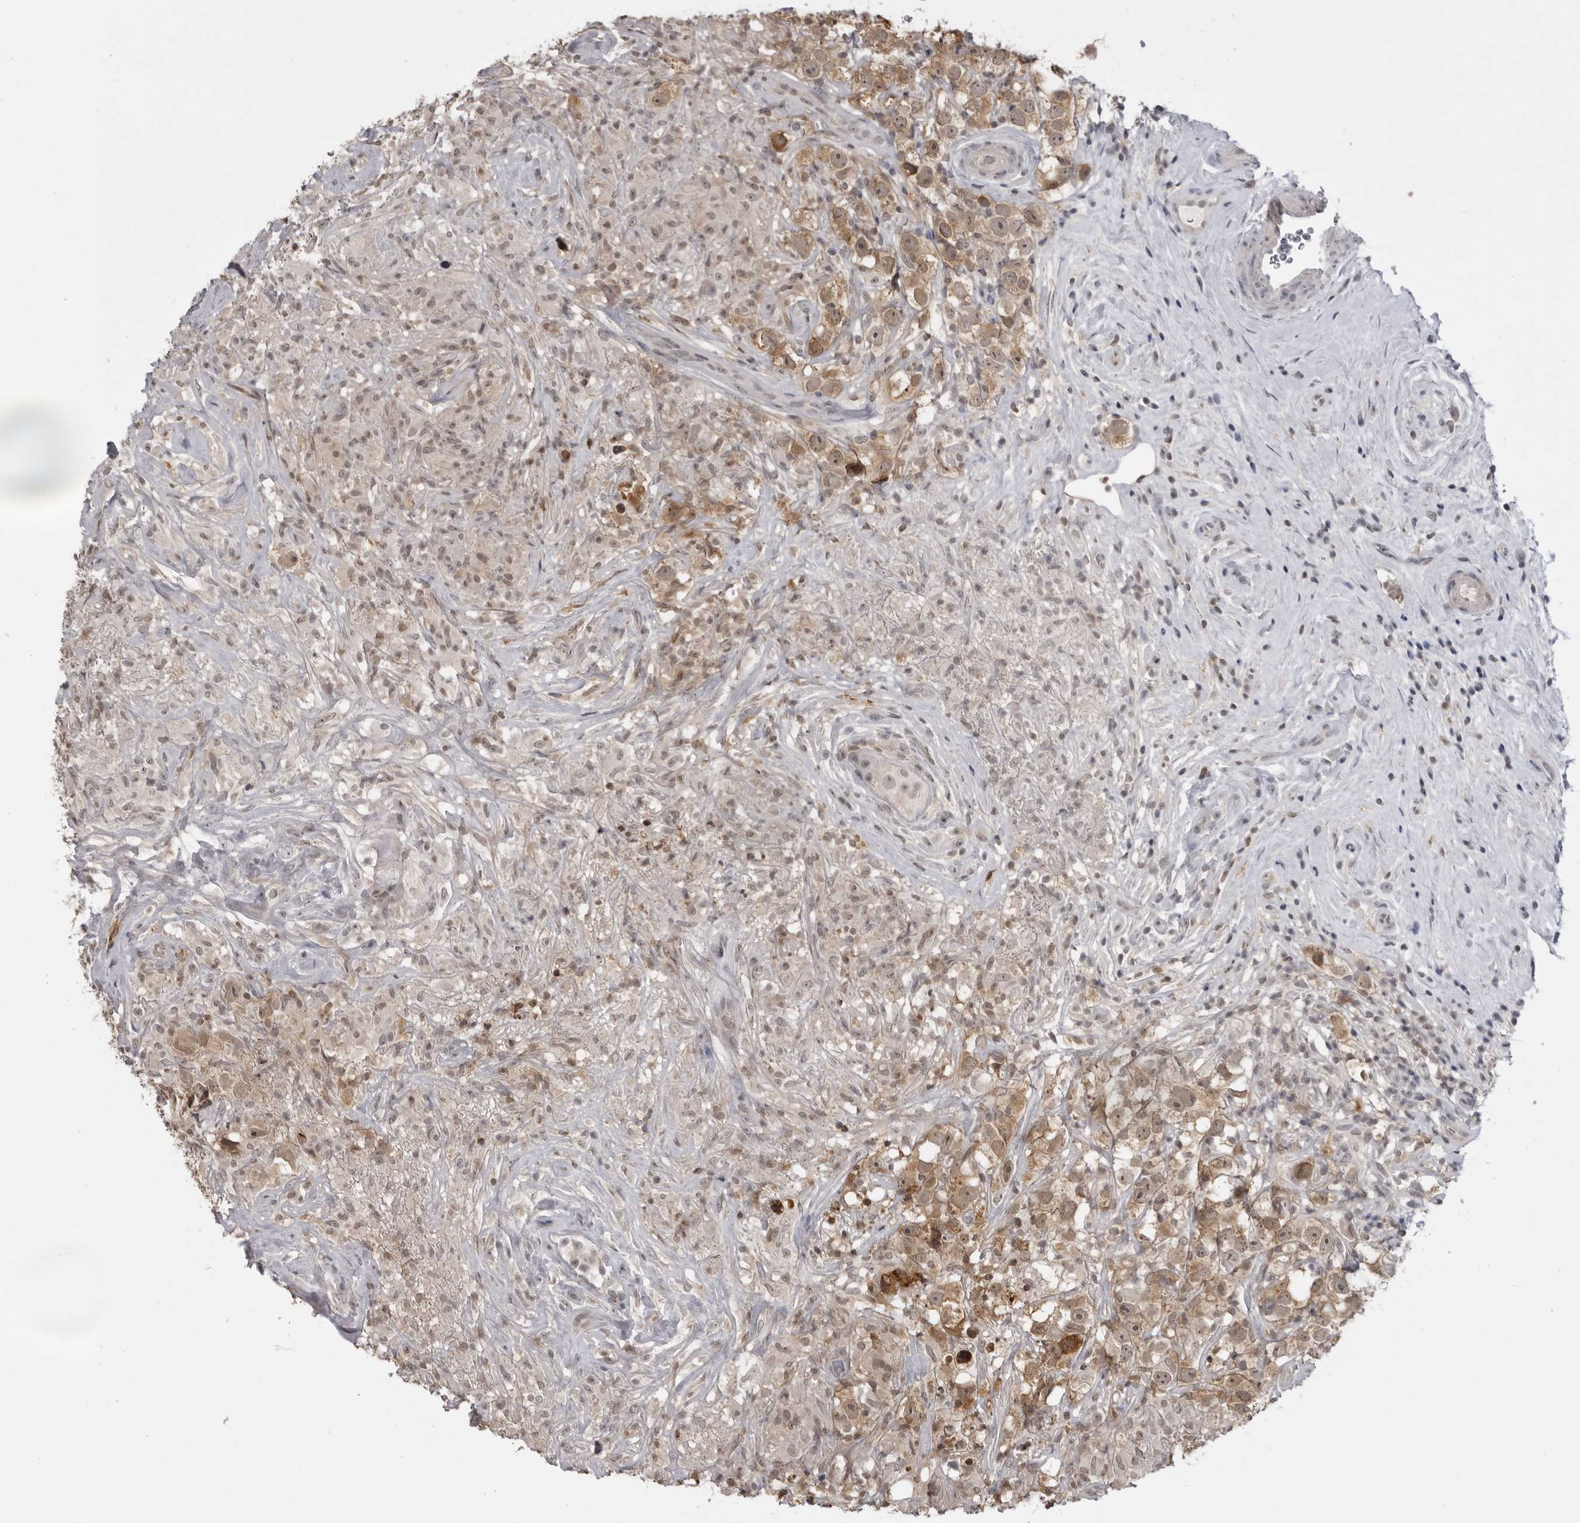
{"staining": {"intensity": "moderate", "quantity": ">75%", "location": "cytoplasmic/membranous"}, "tissue": "testis cancer", "cell_type": "Tumor cells", "image_type": "cancer", "snomed": [{"axis": "morphology", "description": "Seminoma, NOS"}, {"axis": "topography", "description": "Testis"}], "caption": "Protein staining by immunohistochemistry (IHC) reveals moderate cytoplasmic/membranous expression in about >75% of tumor cells in testis cancer (seminoma).", "gene": "PDCL3", "patient": {"sex": "male", "age": 49}}